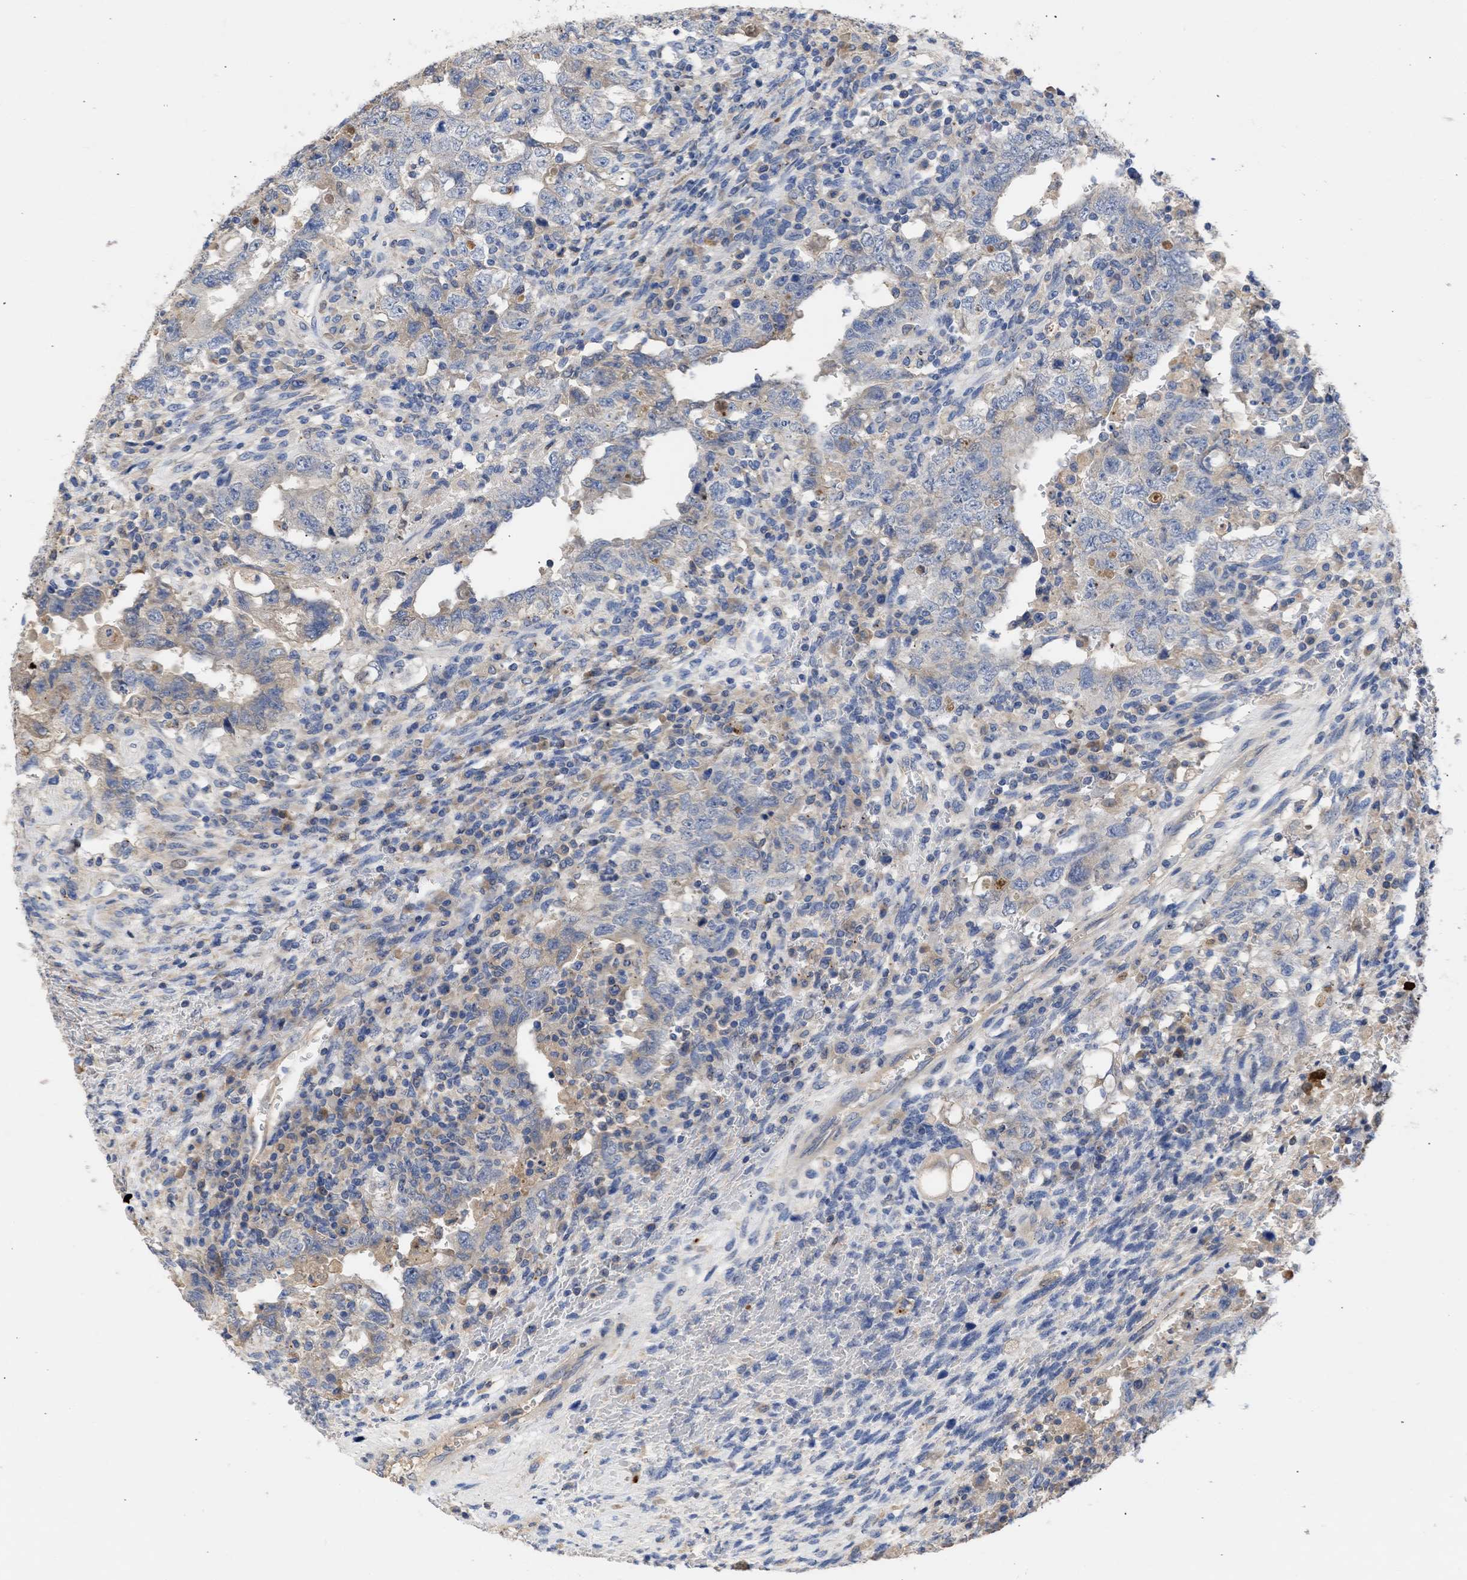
{"staining": {"intensity": "weak", "quantity": "<25%", "location": "cytoplasmic/membranous"}, "tissue": "testis cancer", "cell_type": "Tumor cells", "image_type": "cancer", "snomed": [{"axis": "morphology", "description": "Carcinoma, Embryonal, NOS"}, {"axis": "topography", "description": "Testis"}], "caption": "This is an IHC image of testis embryonal carcinoma. There is no expression in tumor cells.", "gene": "ARHGEF4", "patient": {"sex": "male", "age": 26}}